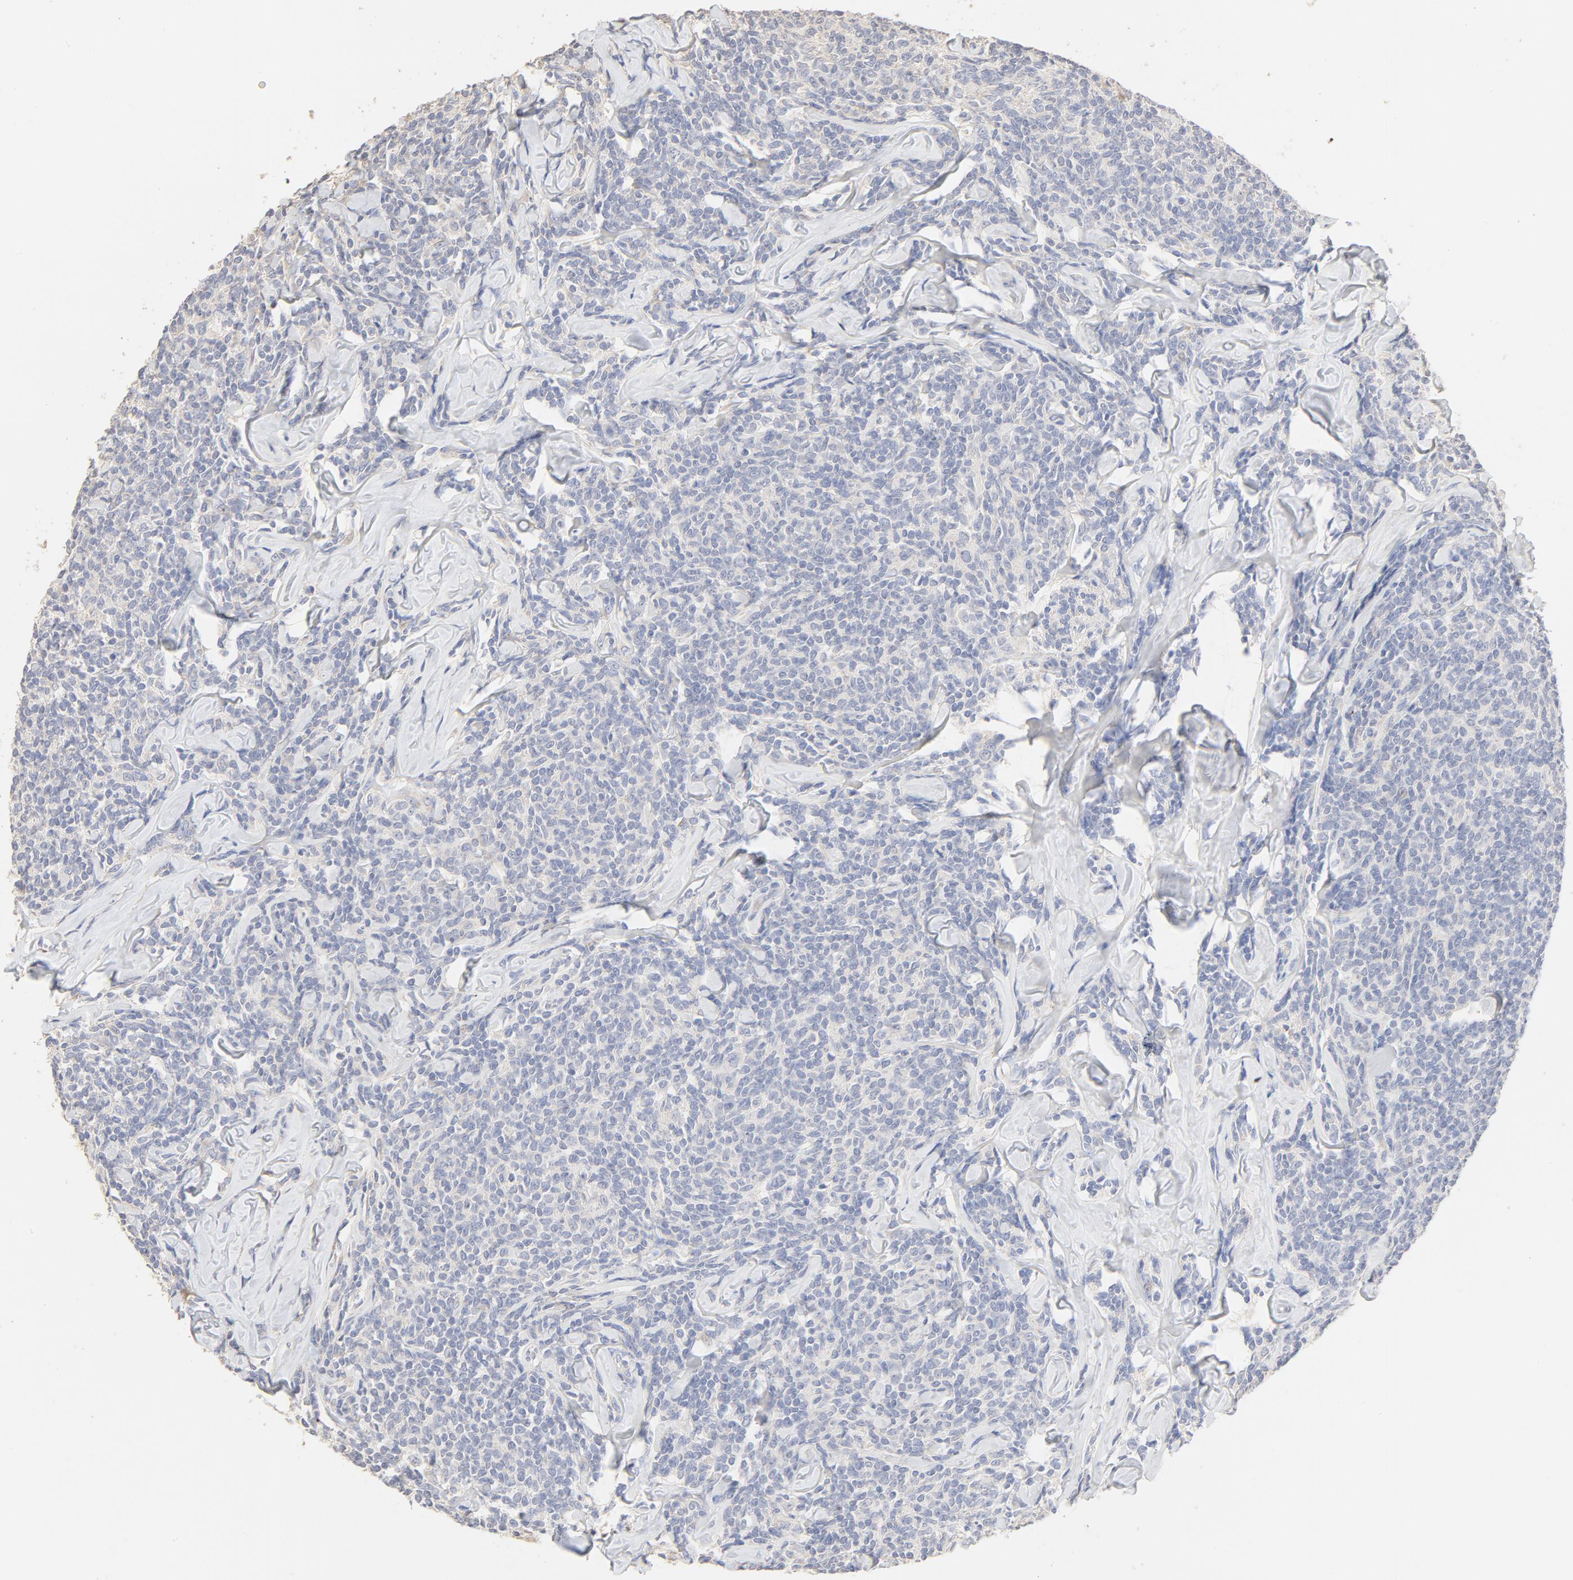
{"staining": {"intensity": "negative", "quantity": "none", "location": "none"}, "tissue": "lymphoma", "cell_type": "Tumor cells", "image_type": "cancer", "snomed": [{"axis": "morphology", "description": "Malignant lymphoma, non-Hodgkin's type, Low grade"}, {"axis": "topography", "description": "Lymph node"}], "caption": "This is an immunohistochemistry photomicrograph of human lymphoma. There is no positivity in tumor cells.", "gene": "FCGBP", "patient": {"sex": "female", "age": 56}}